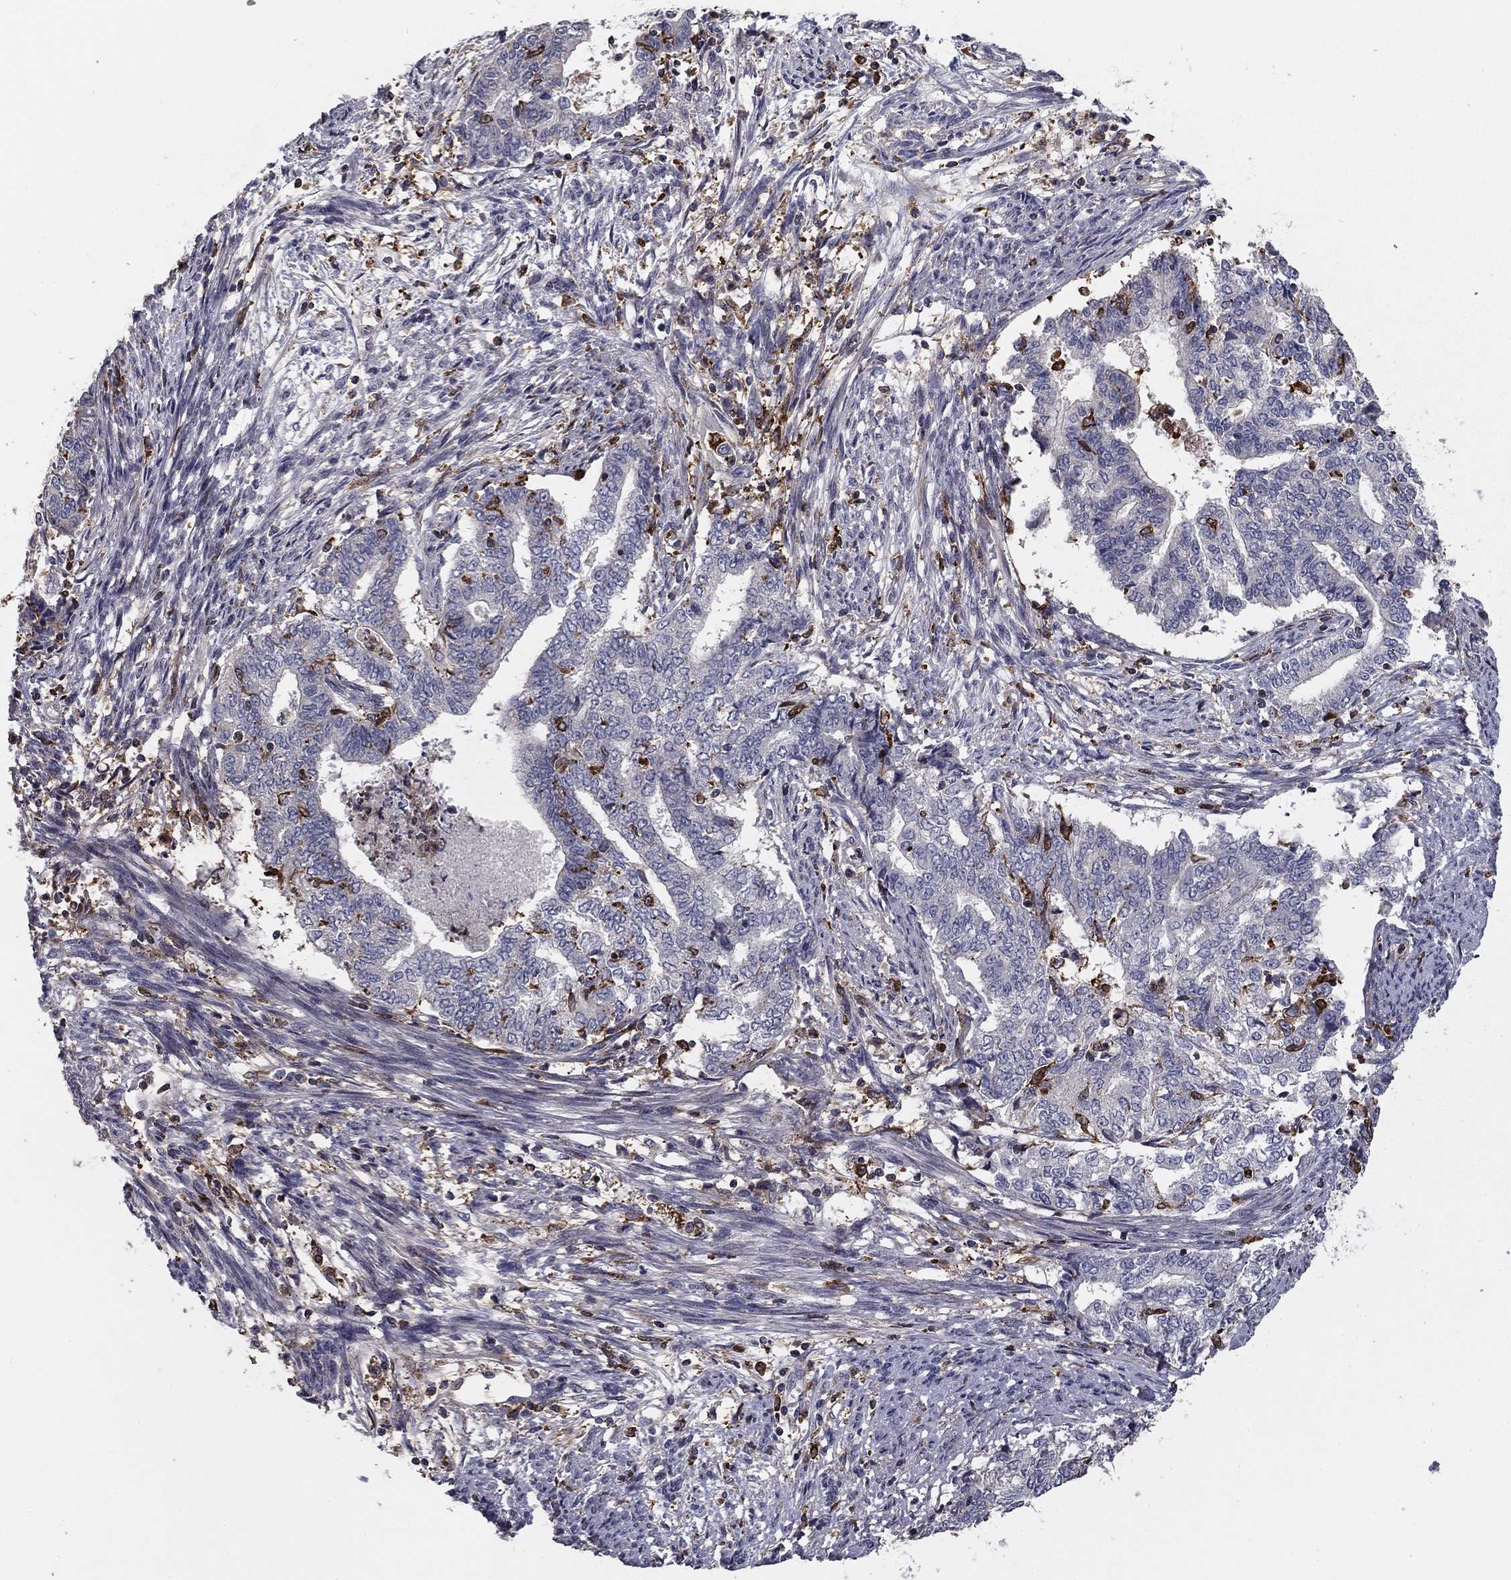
{"staining": {"intensity": "negative", "quantity": "none", "location": "none"}, "tissue": "endometrial cancer", "cell_type": "Tumor cells", "image_type": "cancer", "snomed": [{"axis": "morphology", "description": "Adenocarcinoma, NOS"}, {"axis": "topography", "description": "Endometrium"}], "caption": "Endometrial adenocarcinoma stained for a protein using IHC demonstrates no staining tumor cells.", "gene": "PLCB2", "patient": {"sex": "female", "age": 65}}